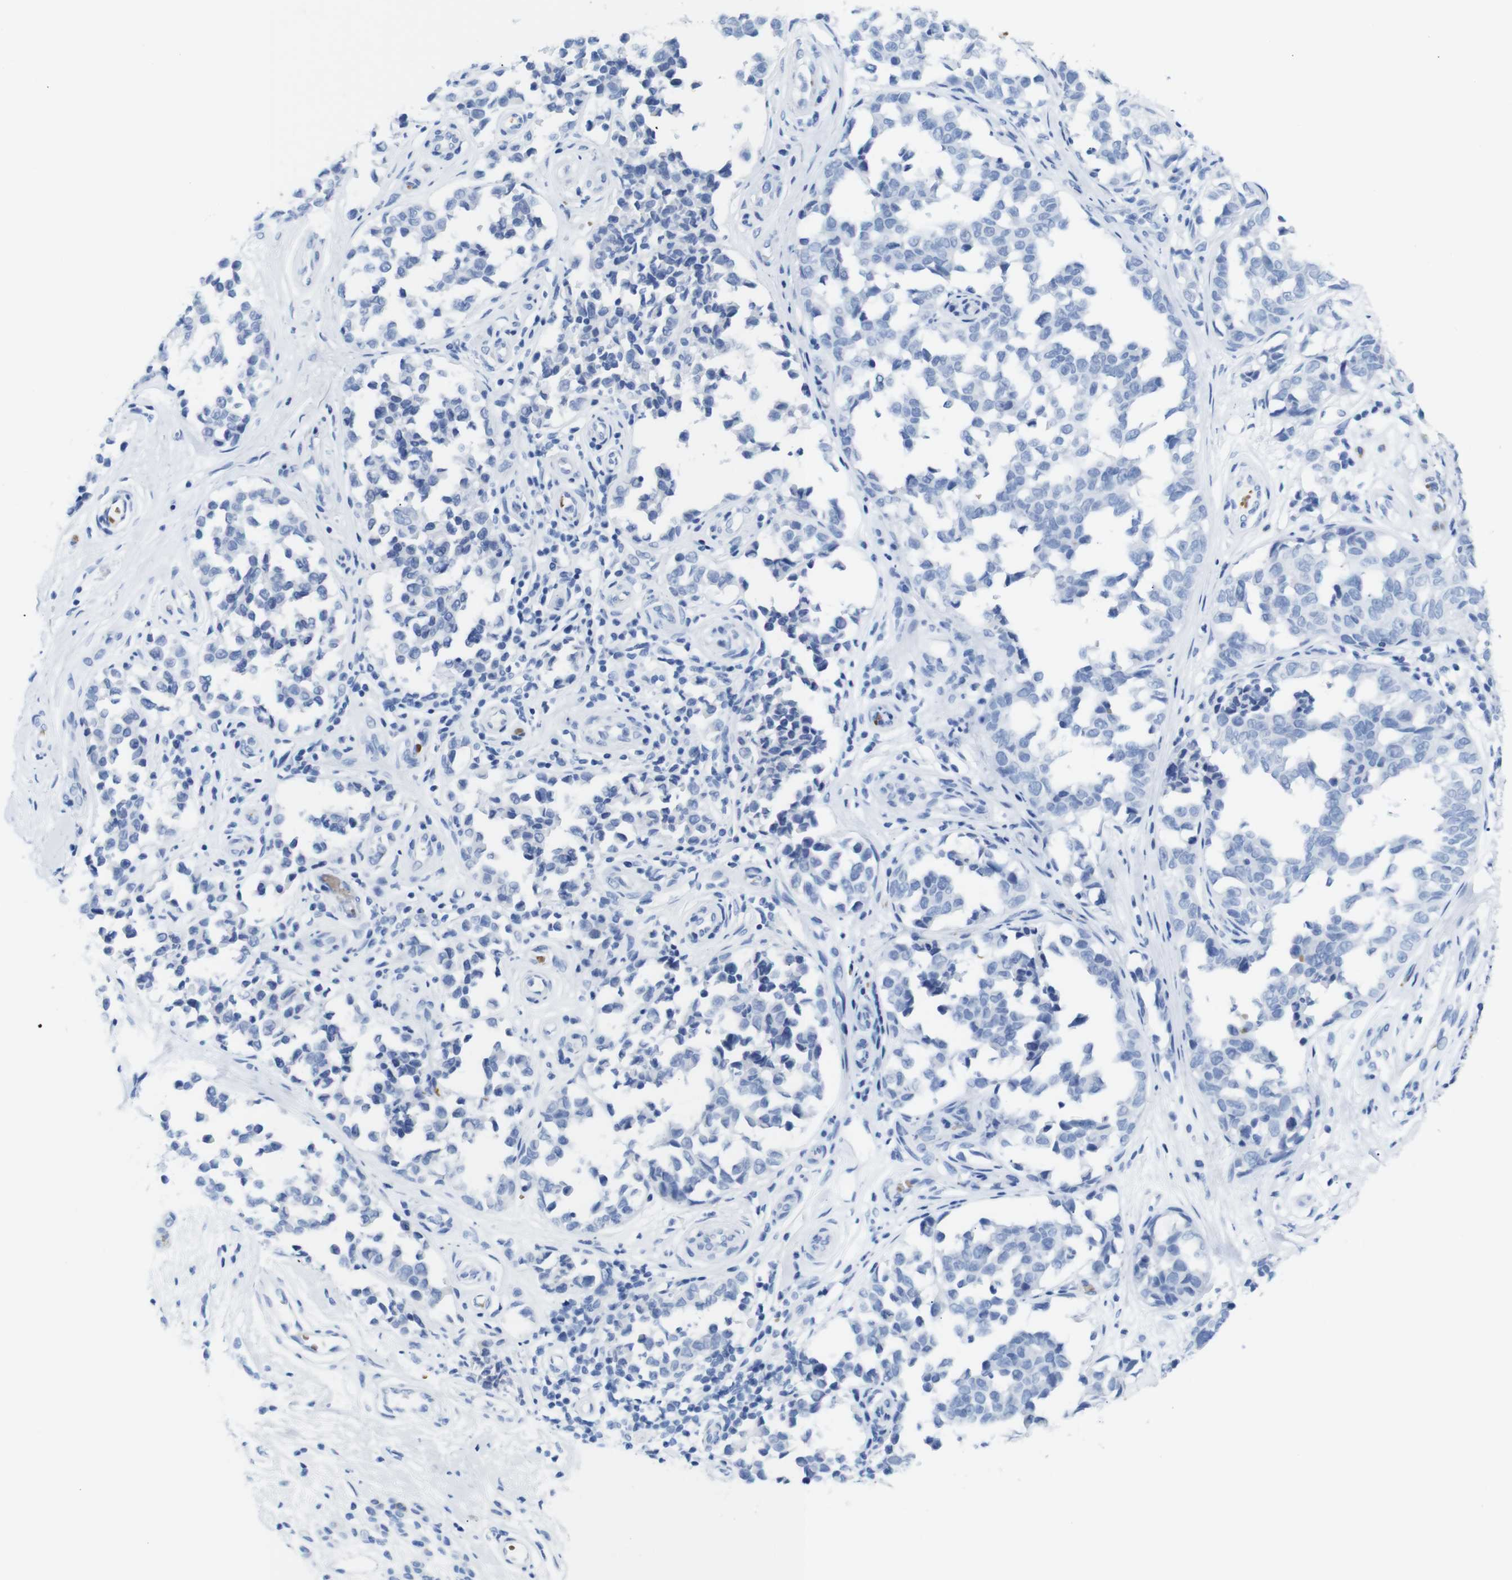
{"staining": {"intensity": "negative", "quantity": "none", "location": "none"}, "tissue": "melanoma", "cell_type": "Tumor cells", "image_type": "cancer", "snomed": [{"axis": "morphology", "description": "Malignant melanoma, NOS"}, {"axis": "topography", "description": "Skin"}], "caption": "Tumor cells are negative for brown protein staining in melanoma.", "gene": "ERVMER34-1", "patient": {"sex": "female", "age": 64}}